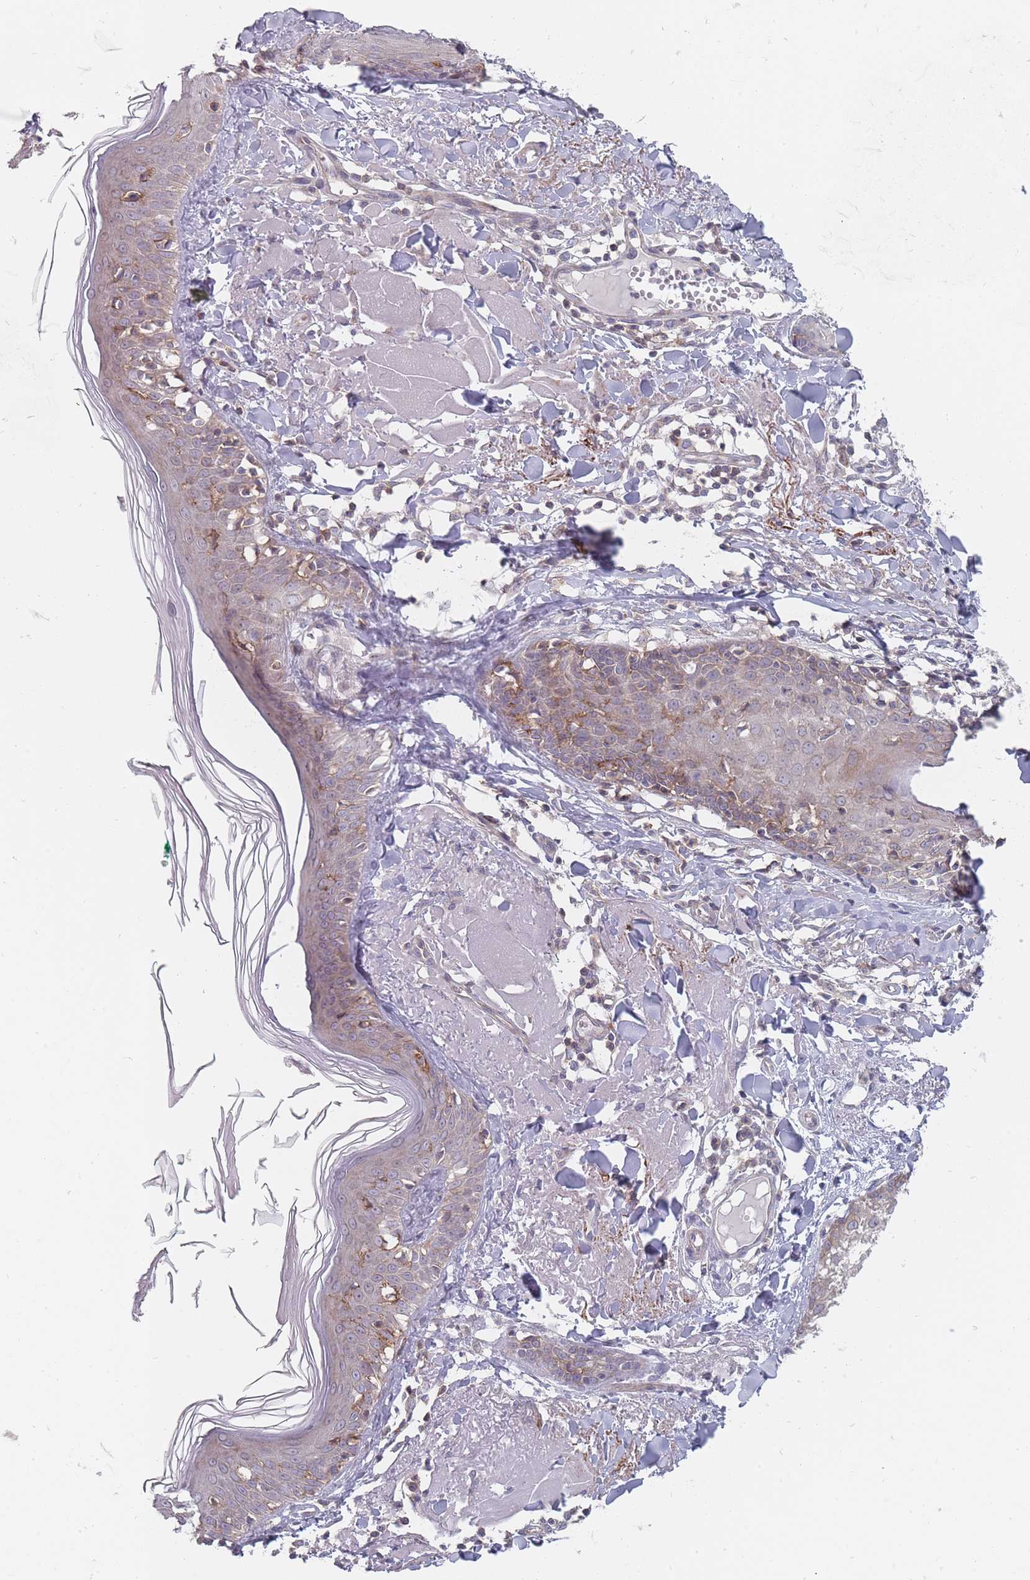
{"staining": {"intensity": "negative", "quantity": "none", "location": "none"}, "tissue": "skin", "cell_type": "Fibroblasts", "image_type": "normal", "snomed": [{"axis": "morphology", "description": "Normal tissue, NOS"}, {"axis": "morphology", "description": "Malignant melanoma, NOS"}, {"axis": "topography", "description": "Skin"}], "caption": "High power microscopy photomicrograph of an immunohistochemistry (IHC) histopathology image of benign skin, revealing no significant positivity in fibroblasts.", "gene": "PCDH12", "patient": {"sex": "male", "age": 80}}